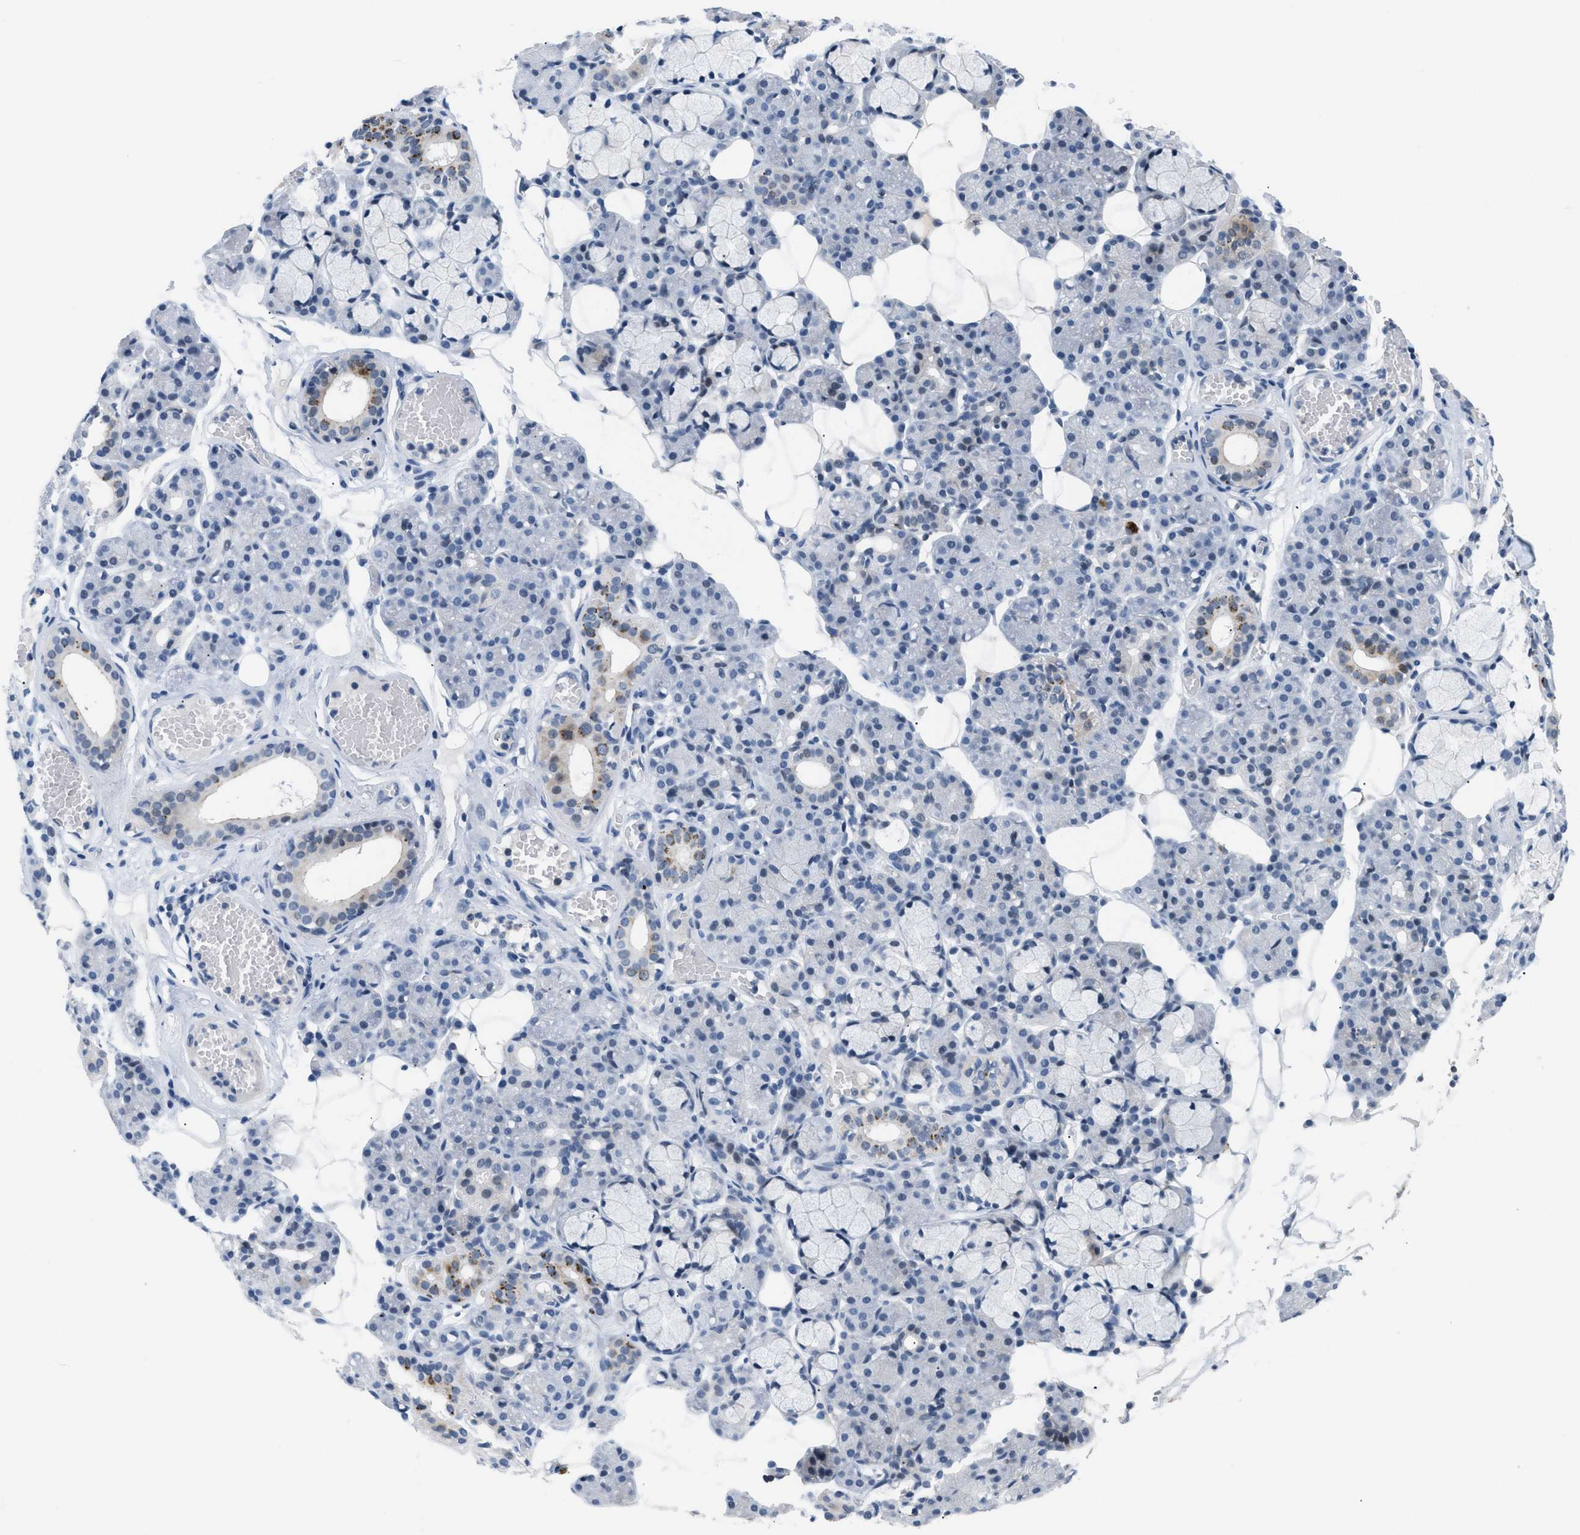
{"staining": {"intensity": "weak", "quantity": "<25%", "location": "cytoplasmic/membranous"}, "tissue": "salivary gland", "cell_type": "Glandular cells", "image_type": "normal", "snomed": [{"axis": "morphology", "description": "Normal tissue, NOS"}, {"axis": "topography", "description": "Salivary gland"}], "caption": "Glandular cells are negative for protein expression in normal human salivary gland. The staining was performed using DAB to visualize the protein expression in brown, while the nuclei were stained in blue with hematoxylin (Magnification: 20x).", "gene": "KCNC3", "patient": {"sex": "male", "age": 63}}